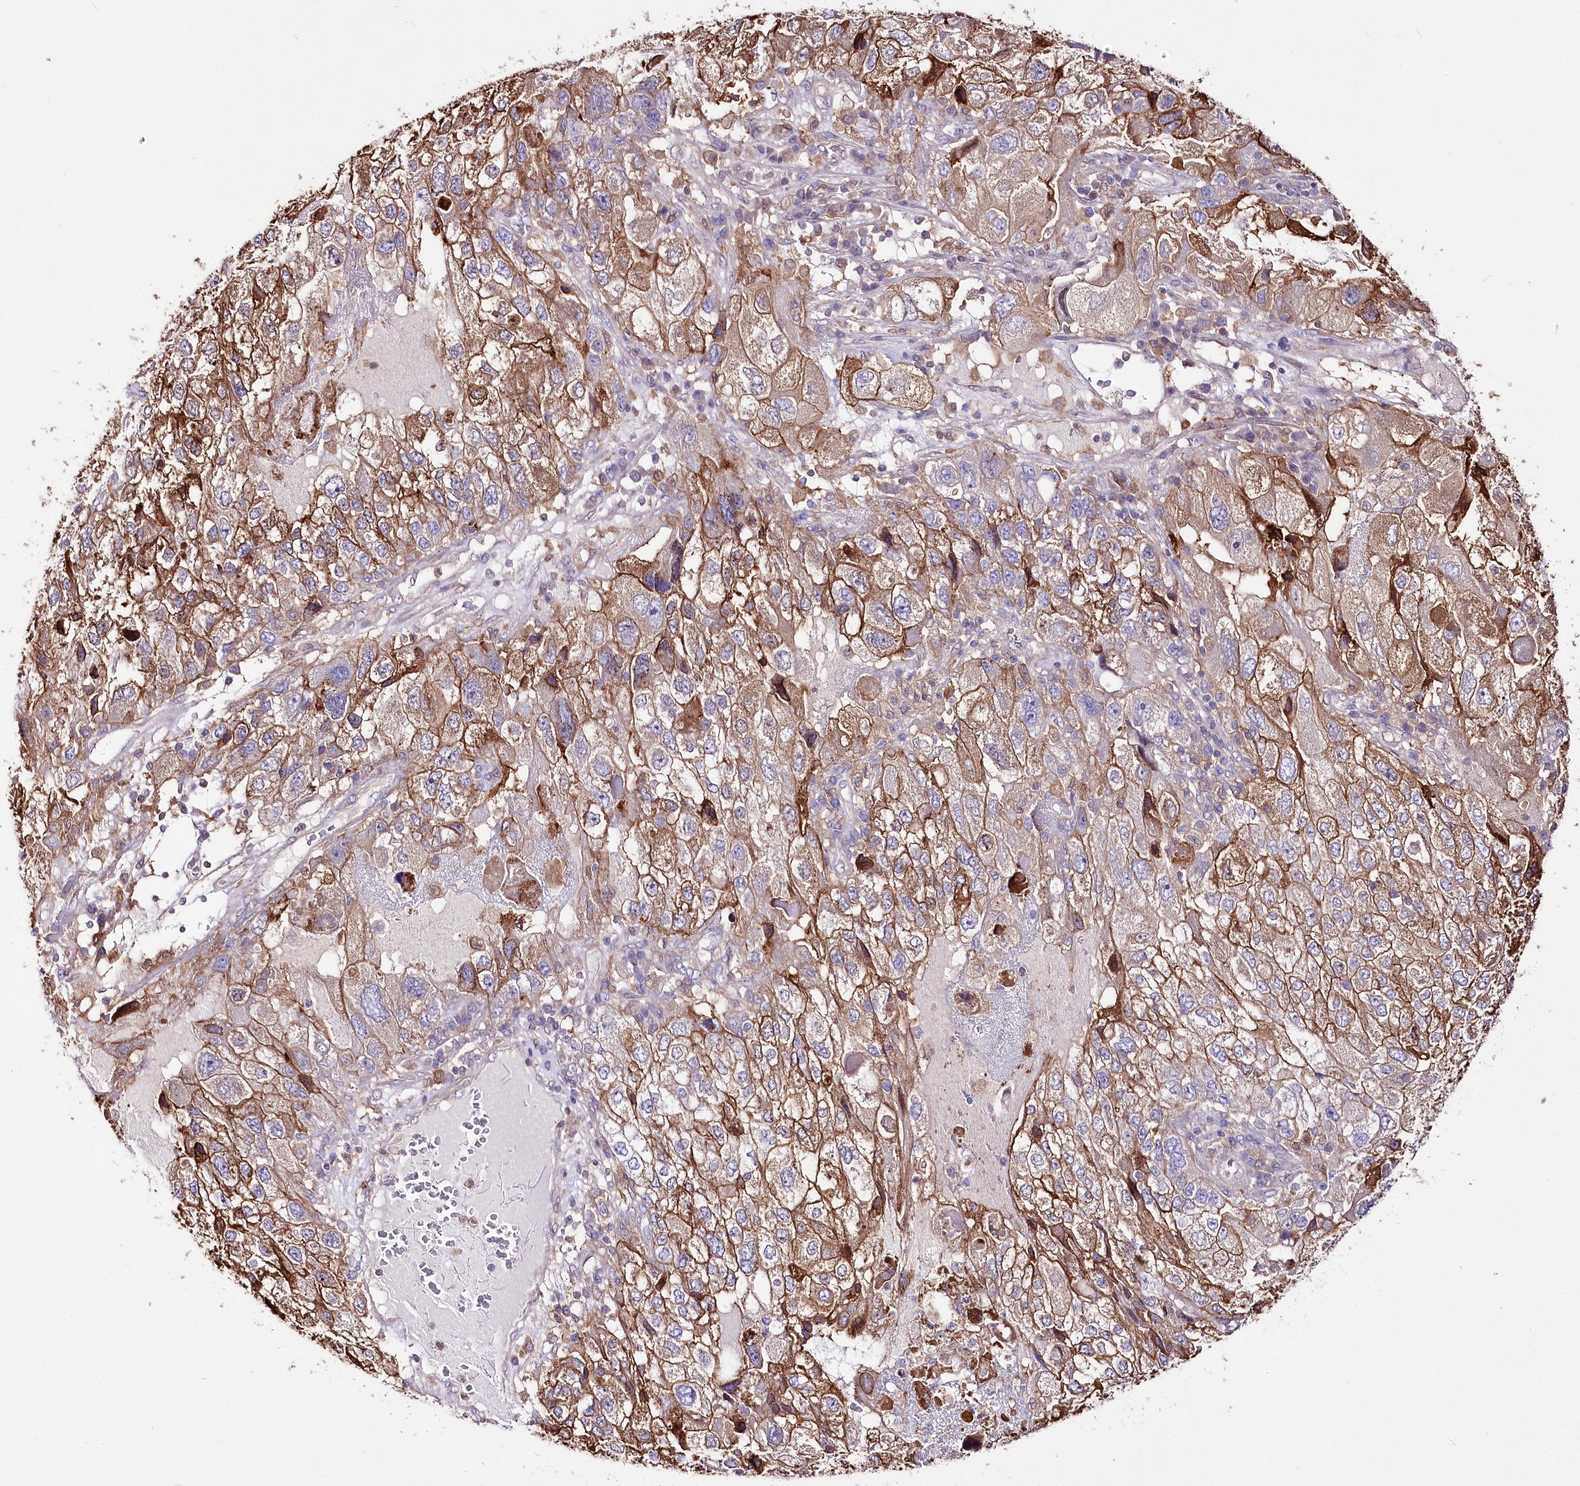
{"staining": {"intensity": "moderate", "quantity": ">75%", "location": "cytoplasmic/membranous"}, "tissue": "endometrial cancer", "cell_type": "Tumor cells", "image_type": "cancer", "snomed": [{"axis": "morphology", "description": "Adenocarcinoma, NOS"}, {"axis": "topography", "description": "Endometrium"}], "caption": "Immunohistochemistry (IHC) (DAB (3,3'-diaminobenzidine)) staining of human endometrial cancer displays moderate cytoplasmic/membranous protein positivity in approximately >75% of tumor cells. The staining was performed using DAB (3,3'-diaminobenzidine), with brown indicating positive protein expression. Nuclei are stained blue with hematoxylin.", "gene": "UGP2", "patient": {"sex": "female", "age": 49}}